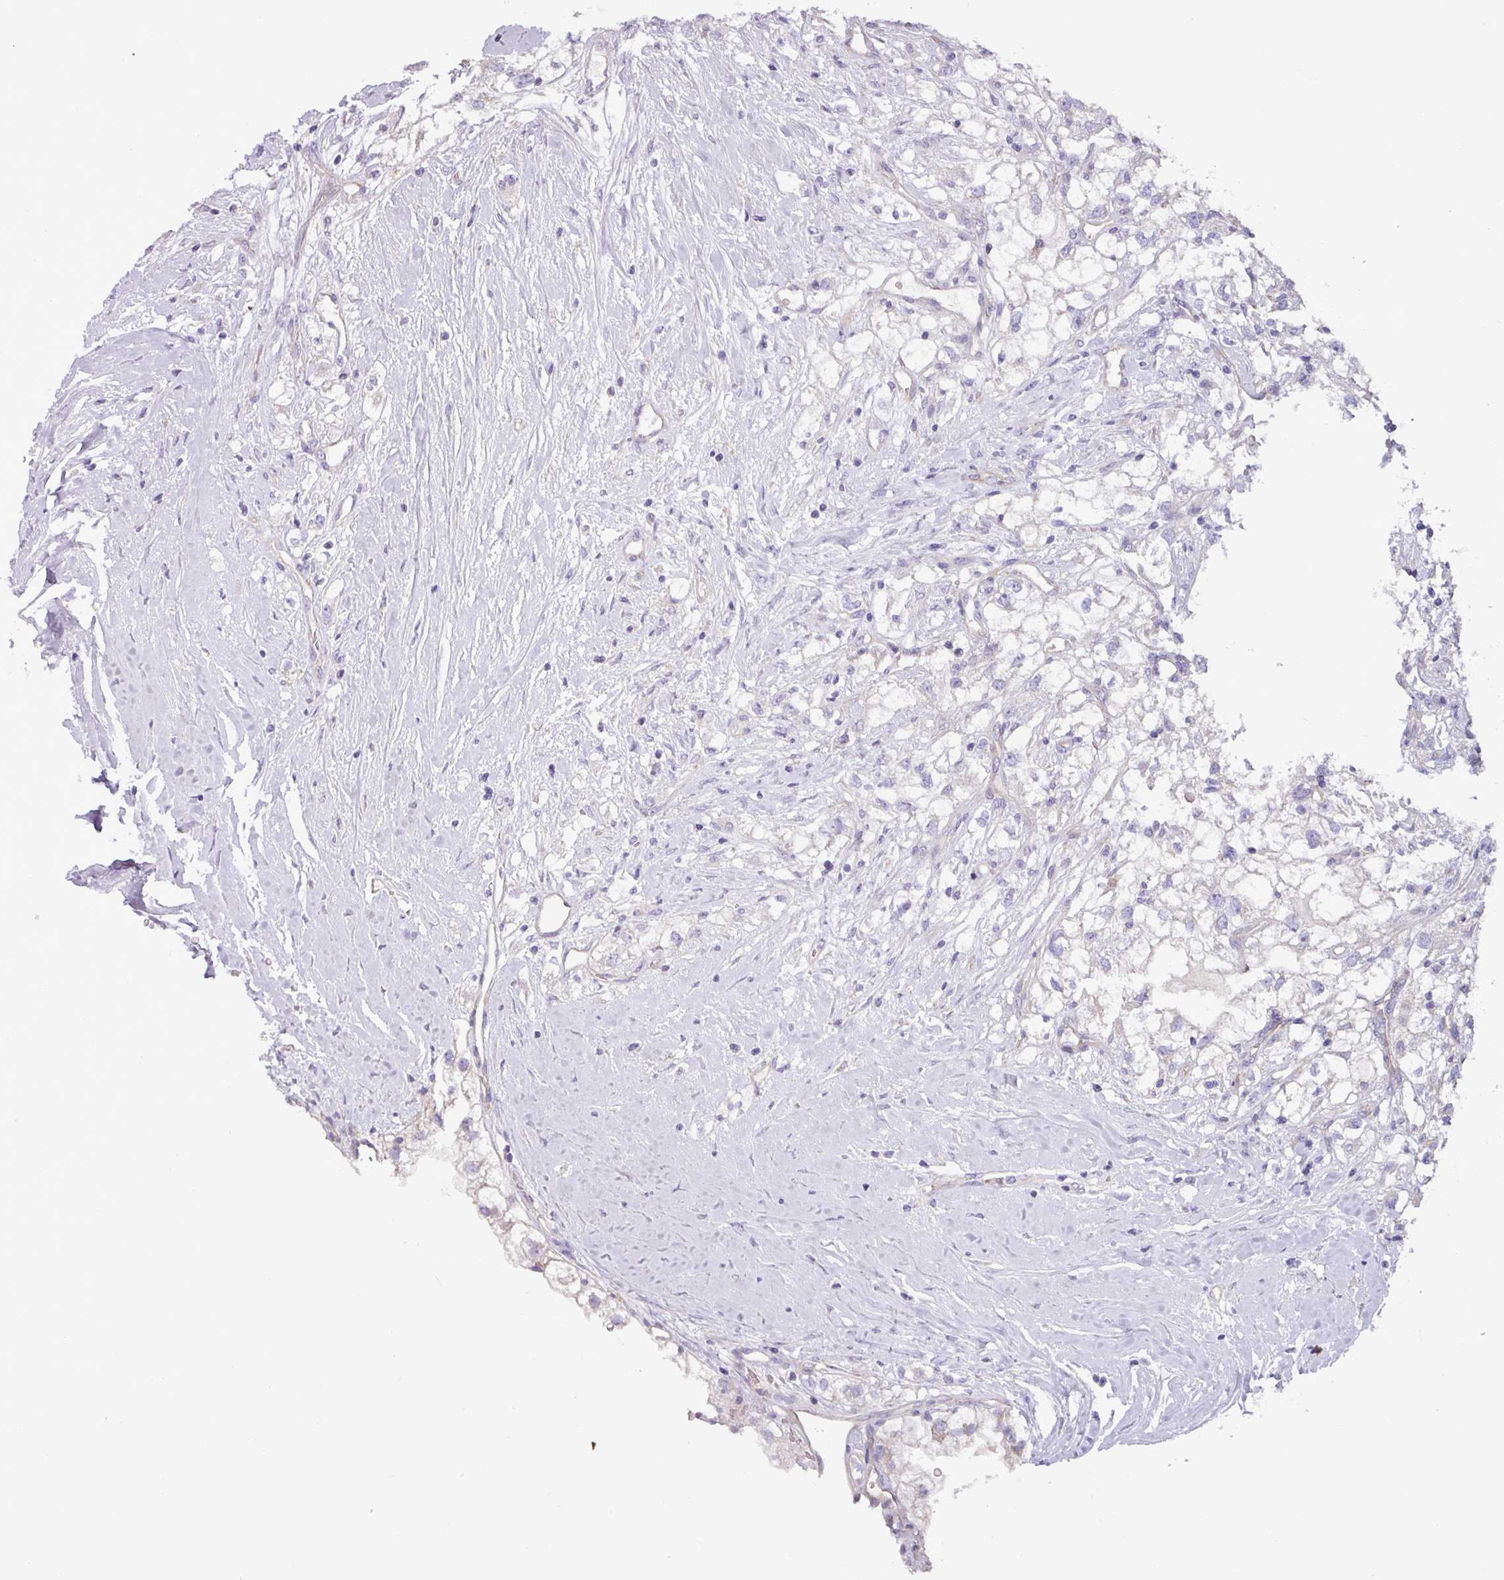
{"staining": {"intensity": "negative", "quantity": "none", "location": "none"}, "tissue": "renal cancer", "cell_type": "Tumor cells", "image_type": "cancer", "snomed": [{"axis": "morphology", "description": "Adenocarcinoma, NOS"}, {"axis": "topography", "description": "Kidney"}], "caption": "Tumor cells are negative for protein expression in human renal cancer.", "gene": "RGS16", "patient": {"sex": "male", "age": 59}}